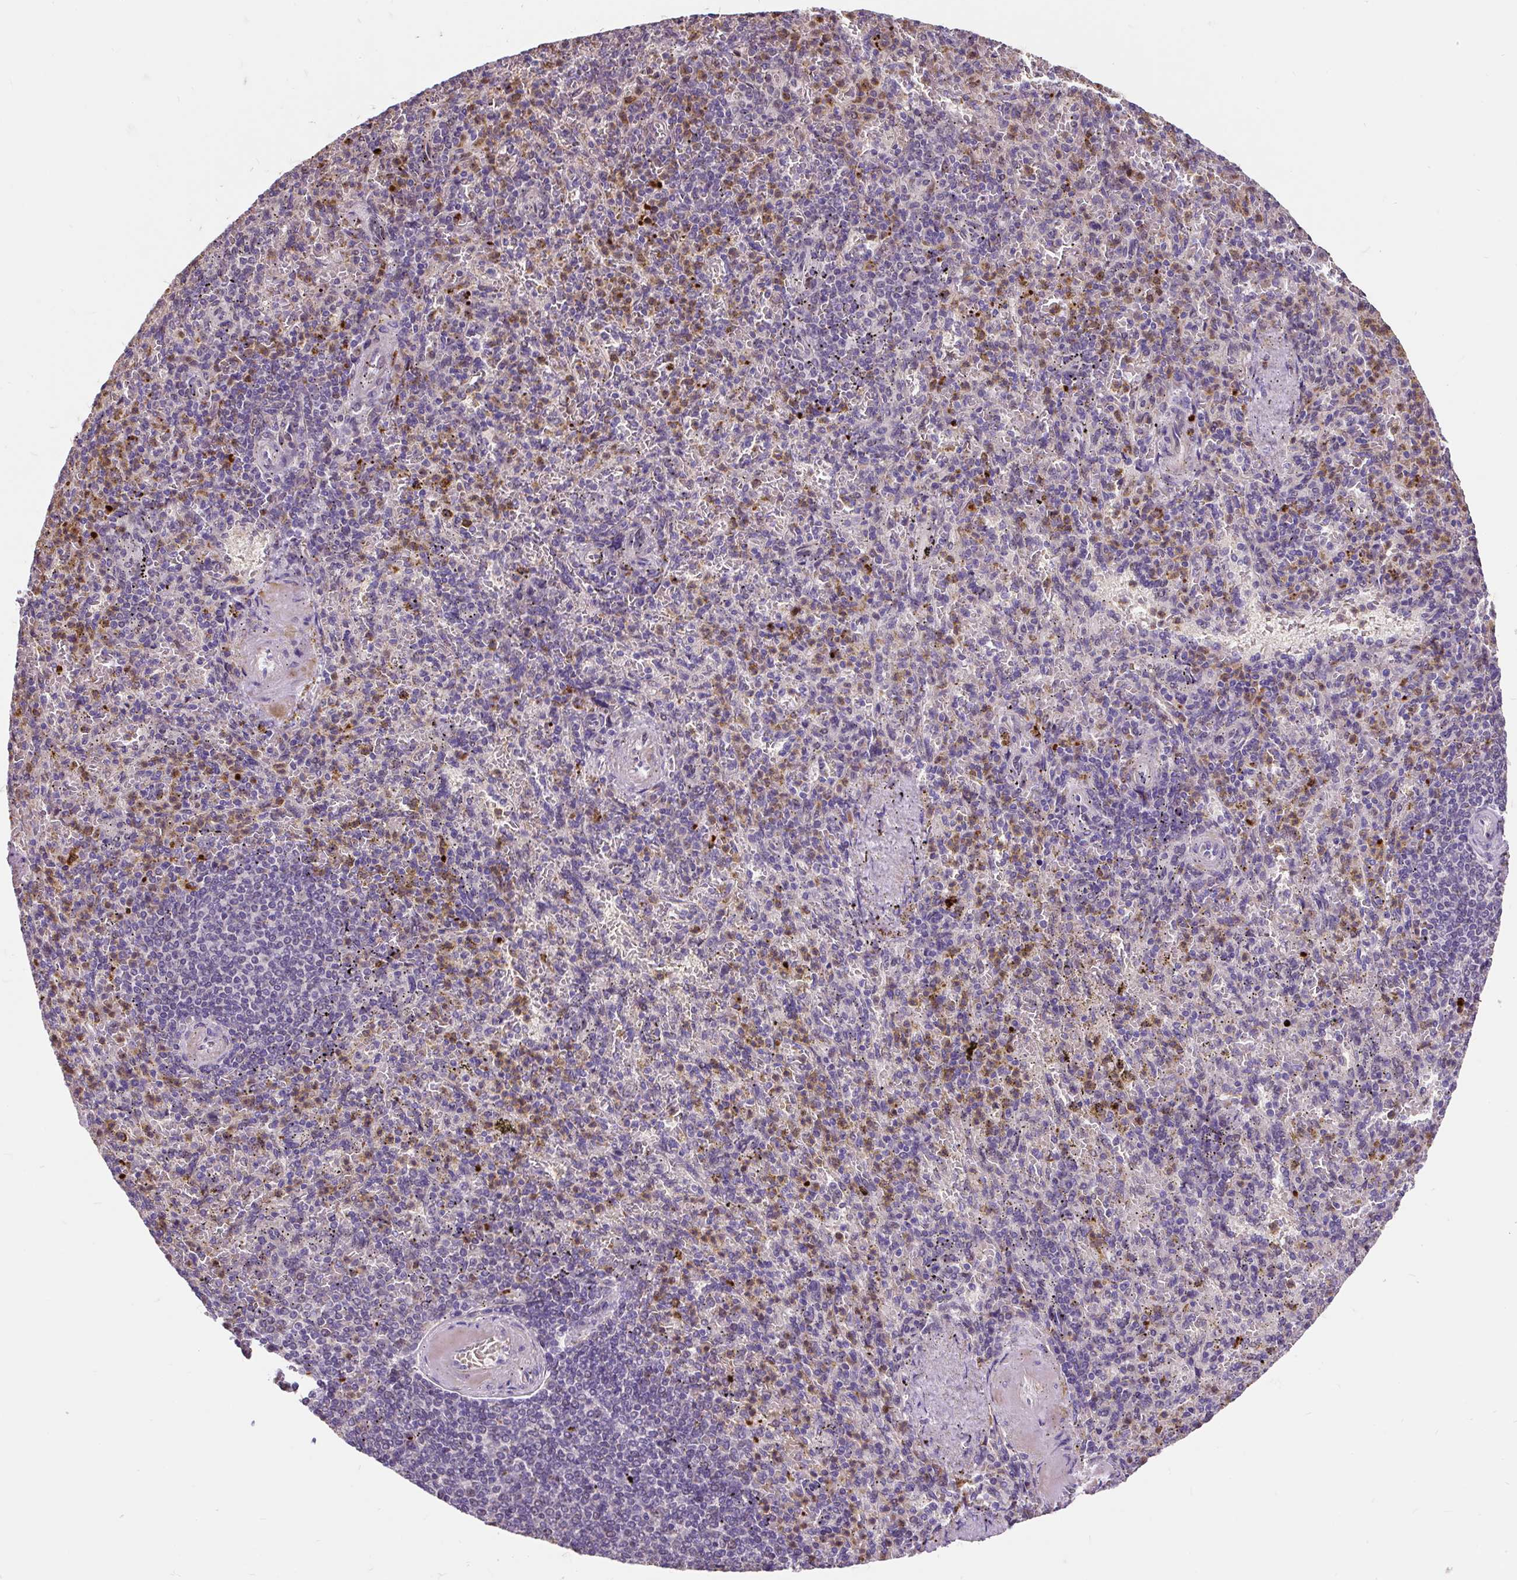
{"staining": {"intensity": "moderate", "quantity": "<25%", "location": "cytoplasmic/membranous"}, "tissue": "spleen", "cell_type": "Cells in red pulp", "image_type": "normal", "snomed": [{"axis": "morphology", "description": "Normal tissue, NOS"}, {"axis": "topography", "description": "Spleen"}], "caption": "Moderate cytoplasmic/membranous positivity for a protein is present in about <25% of cells in red pulp of normal spleen using immunohistochemistry (IHC).", "gene": "PUS7L", "patient": {"sex": "female", "age": 74}}